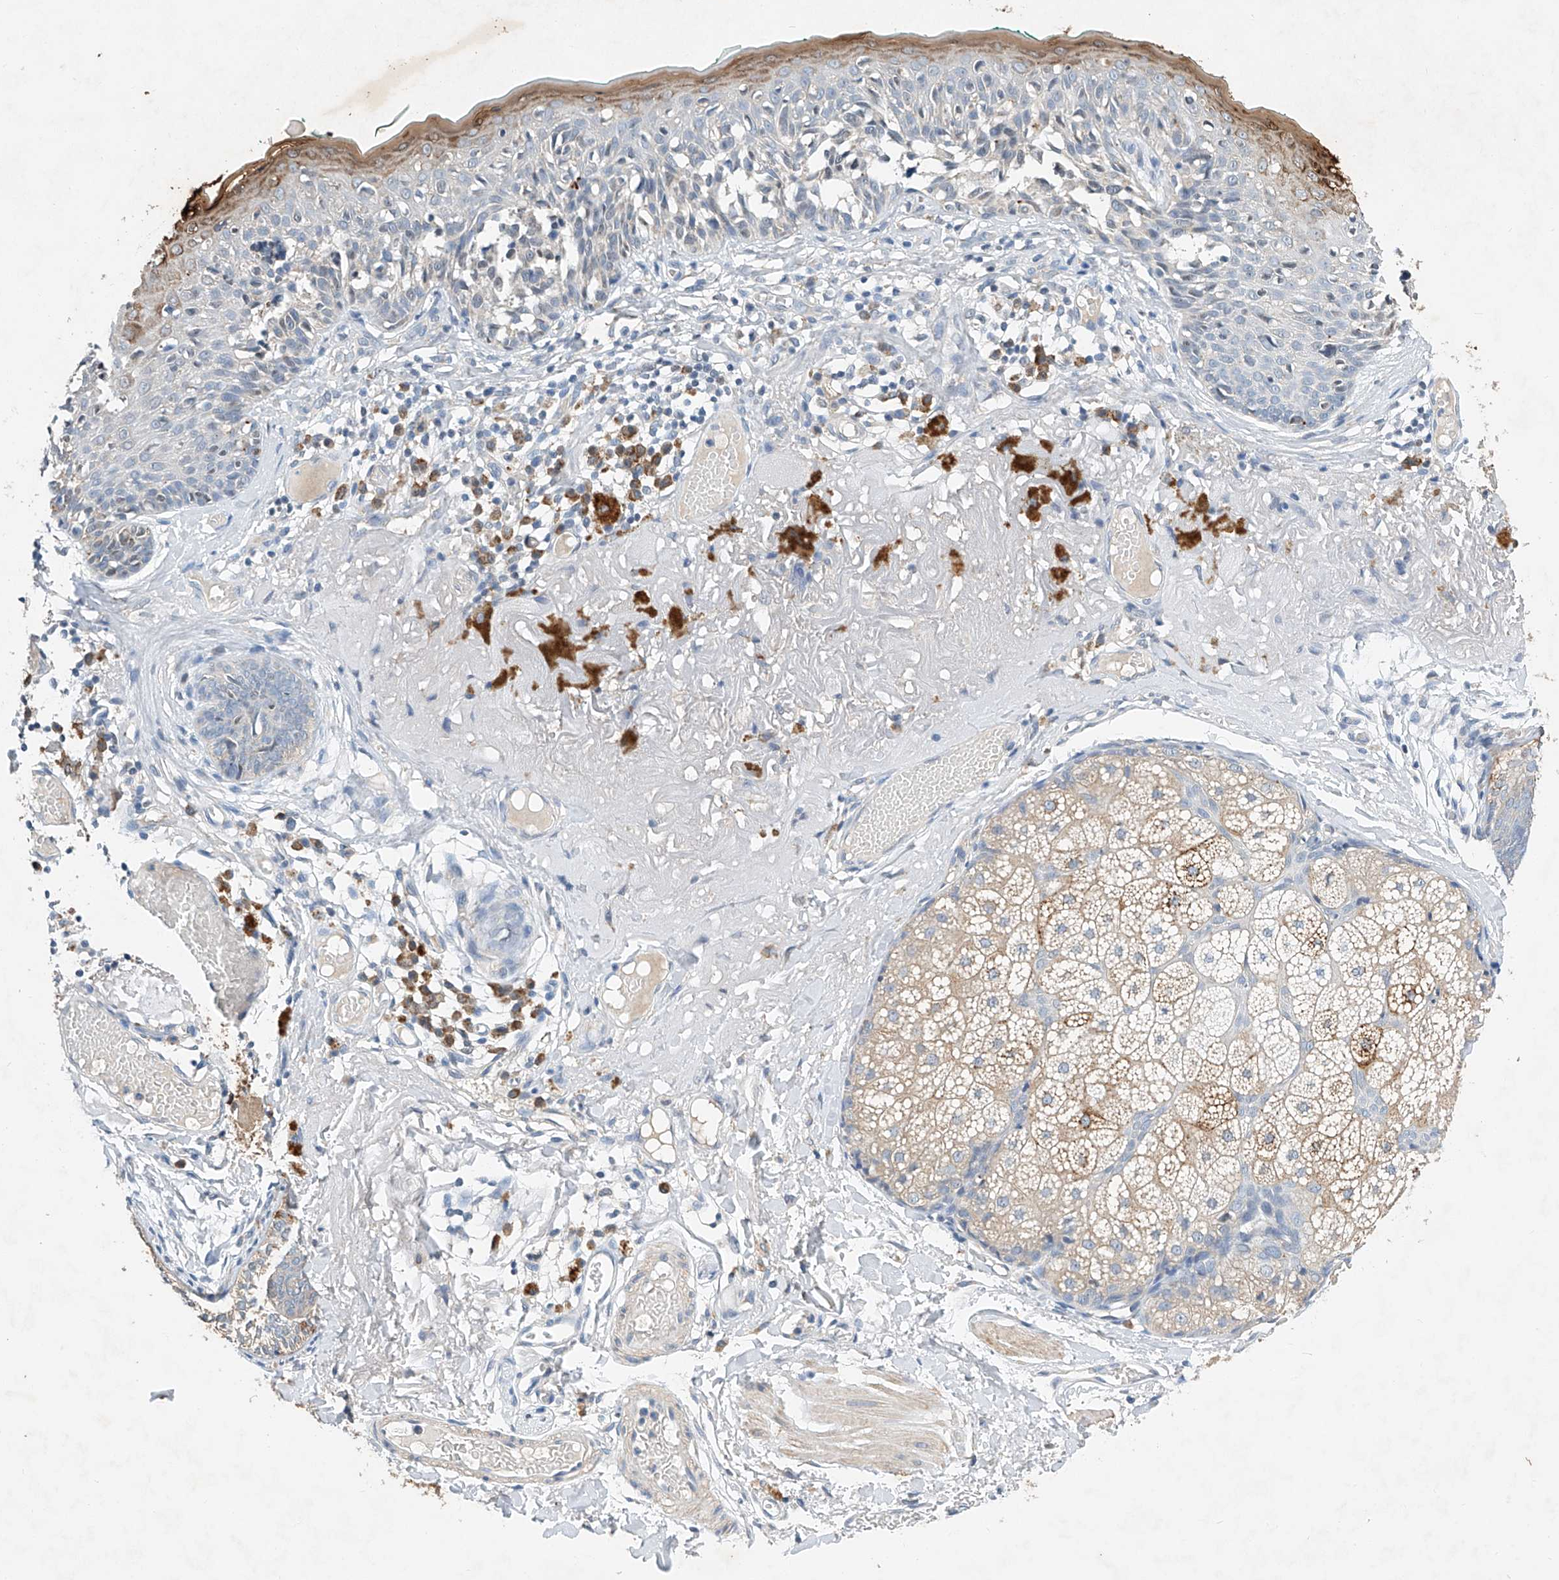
{"staining": {"intensity": "negative", "quantity": "none", "location": "none"}, "tissue": "melanoma", "cell_type": "Tumor cells", "image_type": "cancer", "snomed": [{"axis": "morphology", "description": "Malignant melanoma in situ"}, {"axis": "morphology", "description": "Malignant melanoma, NOS"}, {"axis": "topography", "description": "Skin"}], "caption": "Immunohistochemical staining of human melanoma reveals no significant staining in tumor cells. The staining was performed using DAB to visualize the protein expression in brown, while the nuclei were stained in blue with hematoxylin (Magnification: 20x).", "gene": "CTDP1", "patient": {"sex": "female", "age": 88}}